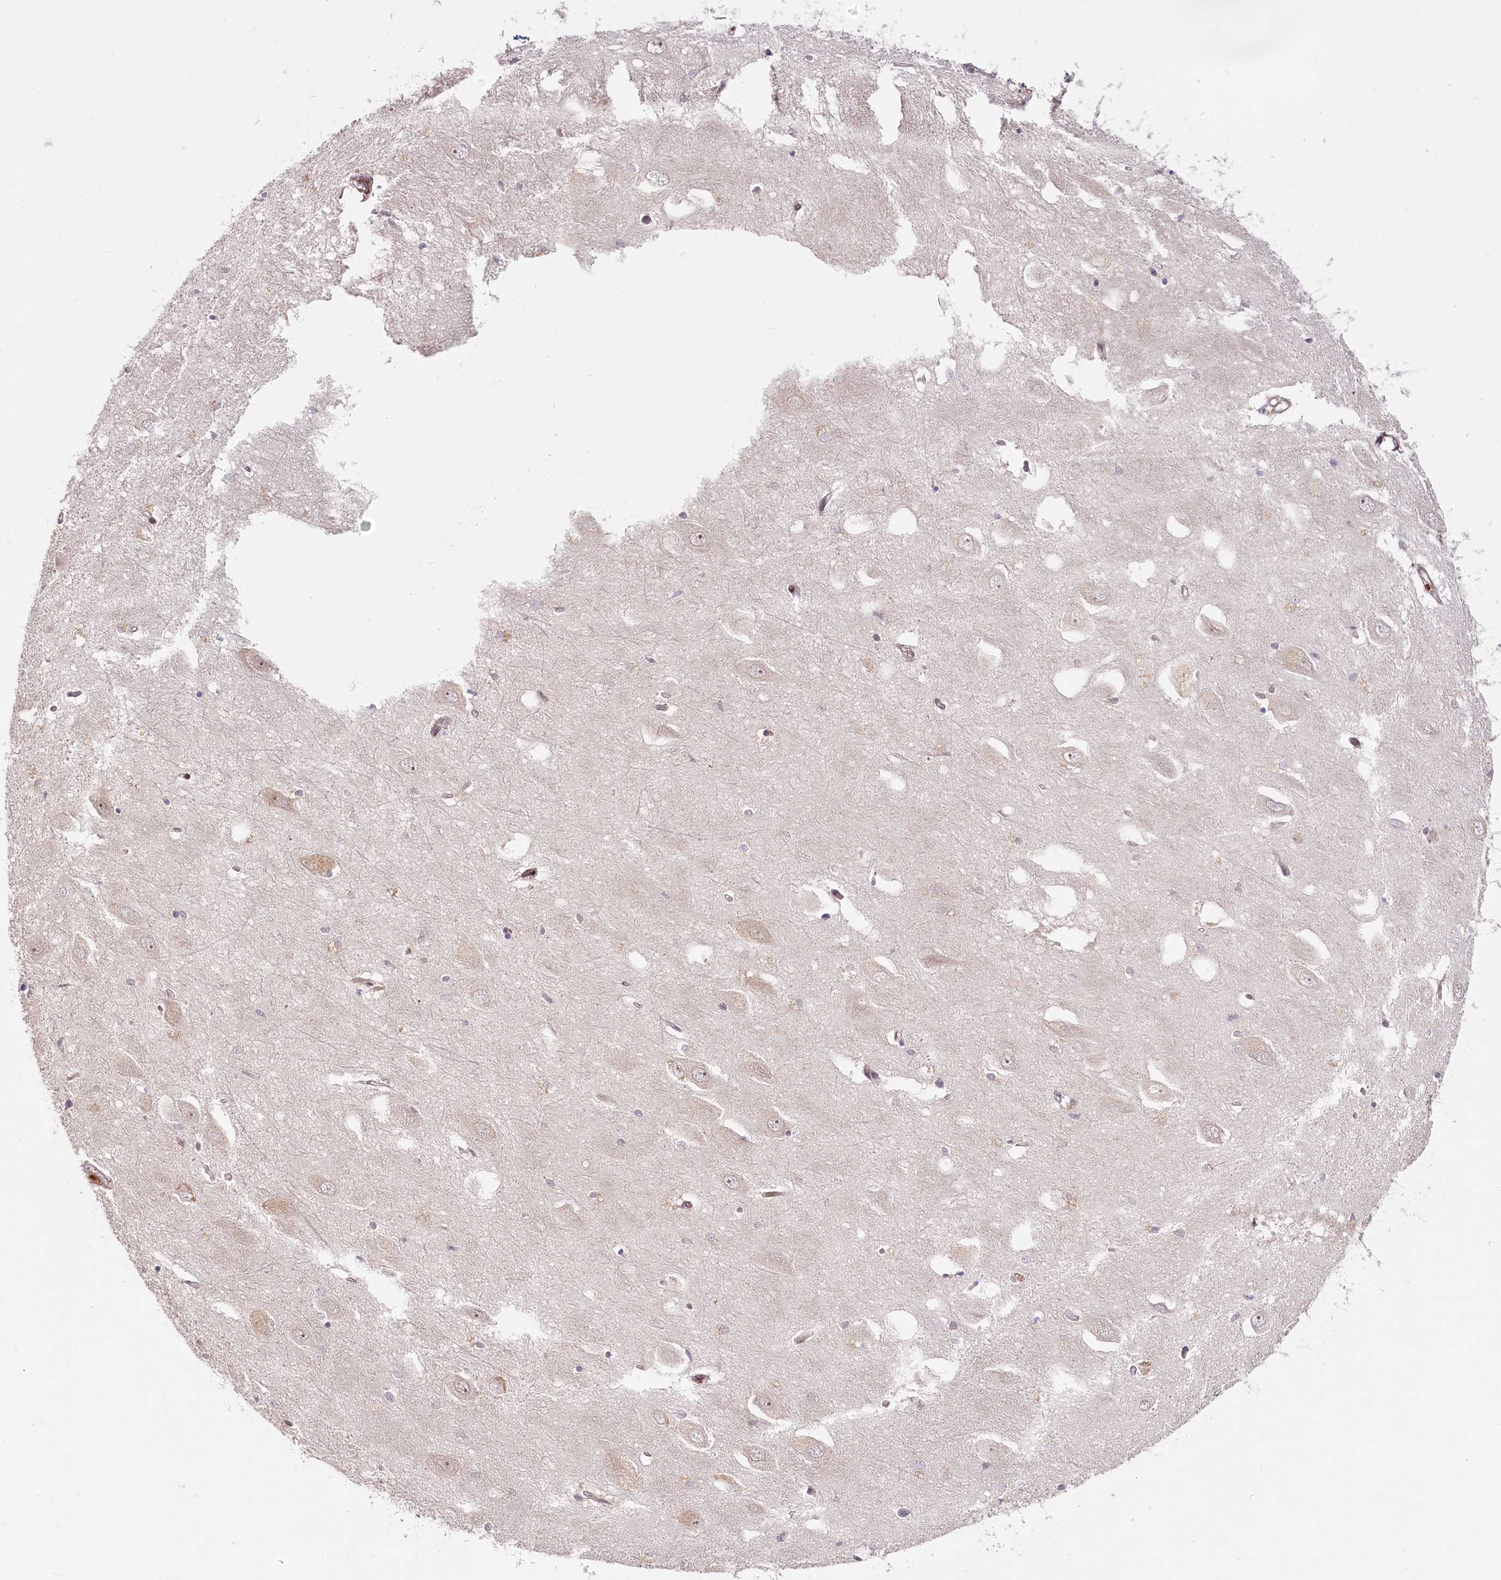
{"staining": {"intensity": "weak", "quantity": "<25%", "location": "nuclear"}, "tissue": "hippocampus", "cell_type": "Glial cells", "image_type": "normal", "snomed": [{"axis": "morphology", "description": "Normal tissue, NOS"}, {"axis": "topography", "description": "Hippocampus"}], "caption": "Hippocampus stained for a protein using immunohistochemistry demonstrates no expression glial cells.", "gene": "FAM204A", "patient": {"sex": "female", "age": 64}}